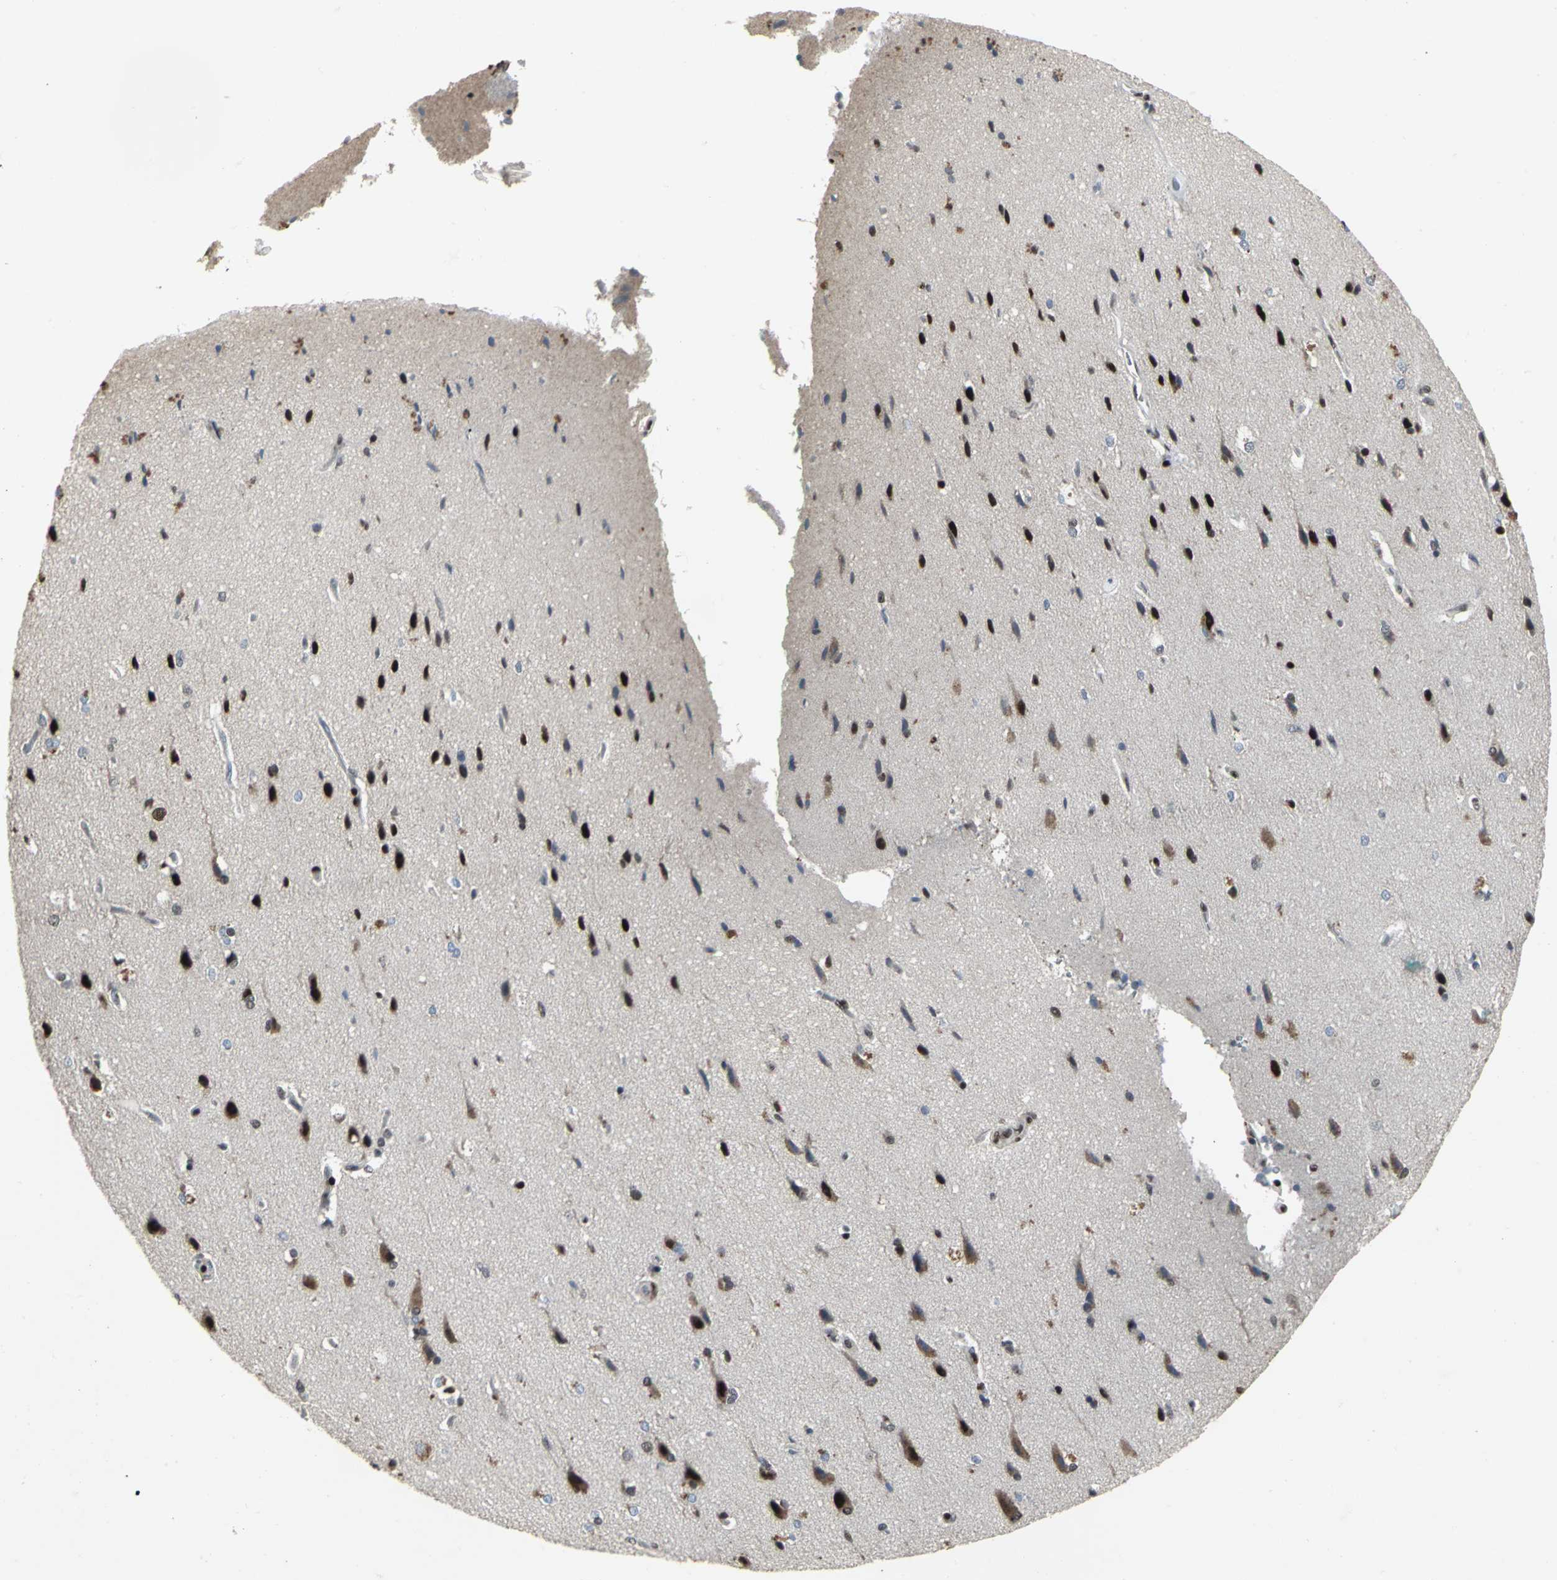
{"staining": {"intensity": "negative", "quantity": "none", "location": "none"}, "tissue": "cerebral cortex", "cell_type": "Endothelial cells", "image_type": "normal", "snomed": [{"axis": "morphology", "description": "Normal tissue, NOS"}, {"axis": "topography", "description": "Cerebral cortex"}], "caption": "High power microscopy image of an IHC image of normal cerebral cortex, revealing no significant positivity in endothelial cells.", "gene": "SRF", "patient": {"sex": "male", "age": 62}}